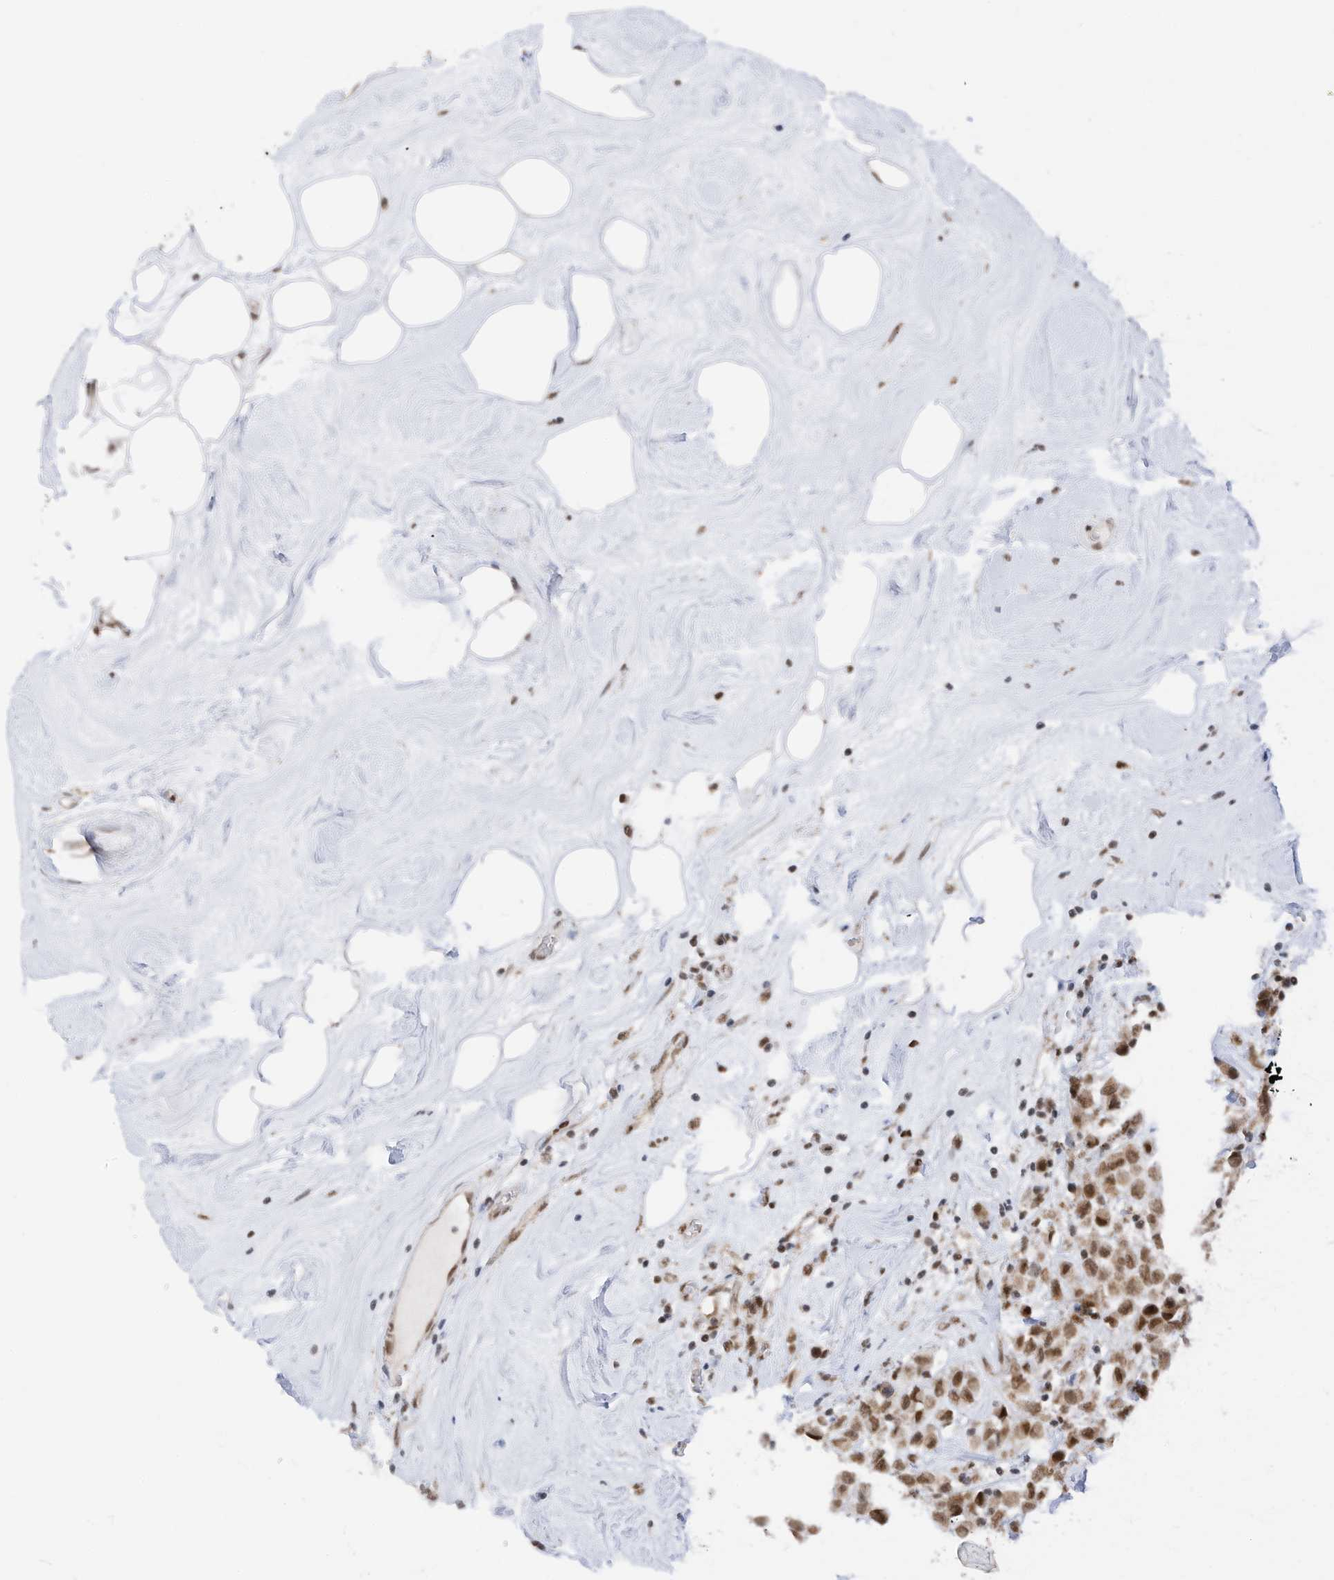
{"staining": {"intensity": "moderate", "quantity": ">75%", "location": "cytoplasmic/membranous,nuclear"}, "tissue": "breast cancer", "cell_type": "Tumor cells", "image_type": "cancer", "snomed": [{"axis": "morphology", "description": "Duct carcinoma"}, {"axis": "topography", "description": "Breast"}], "caption": "Immunohistochemistry staining of invasive ductal carcinoma (breast), which exhibits medium levels of moderate cytoplasmic/membranous and nuclear expression in approximately >75% of tumor cells indicating moderate cytoplasmic/membranous and nuclear protein staining. The staining was performed using DAB (brown) for protein detection and nuclei were counterstained in hematoxylin (blue).", "gene": "AURKAIP1", "patient": {"sex": "female", "age": 61}}